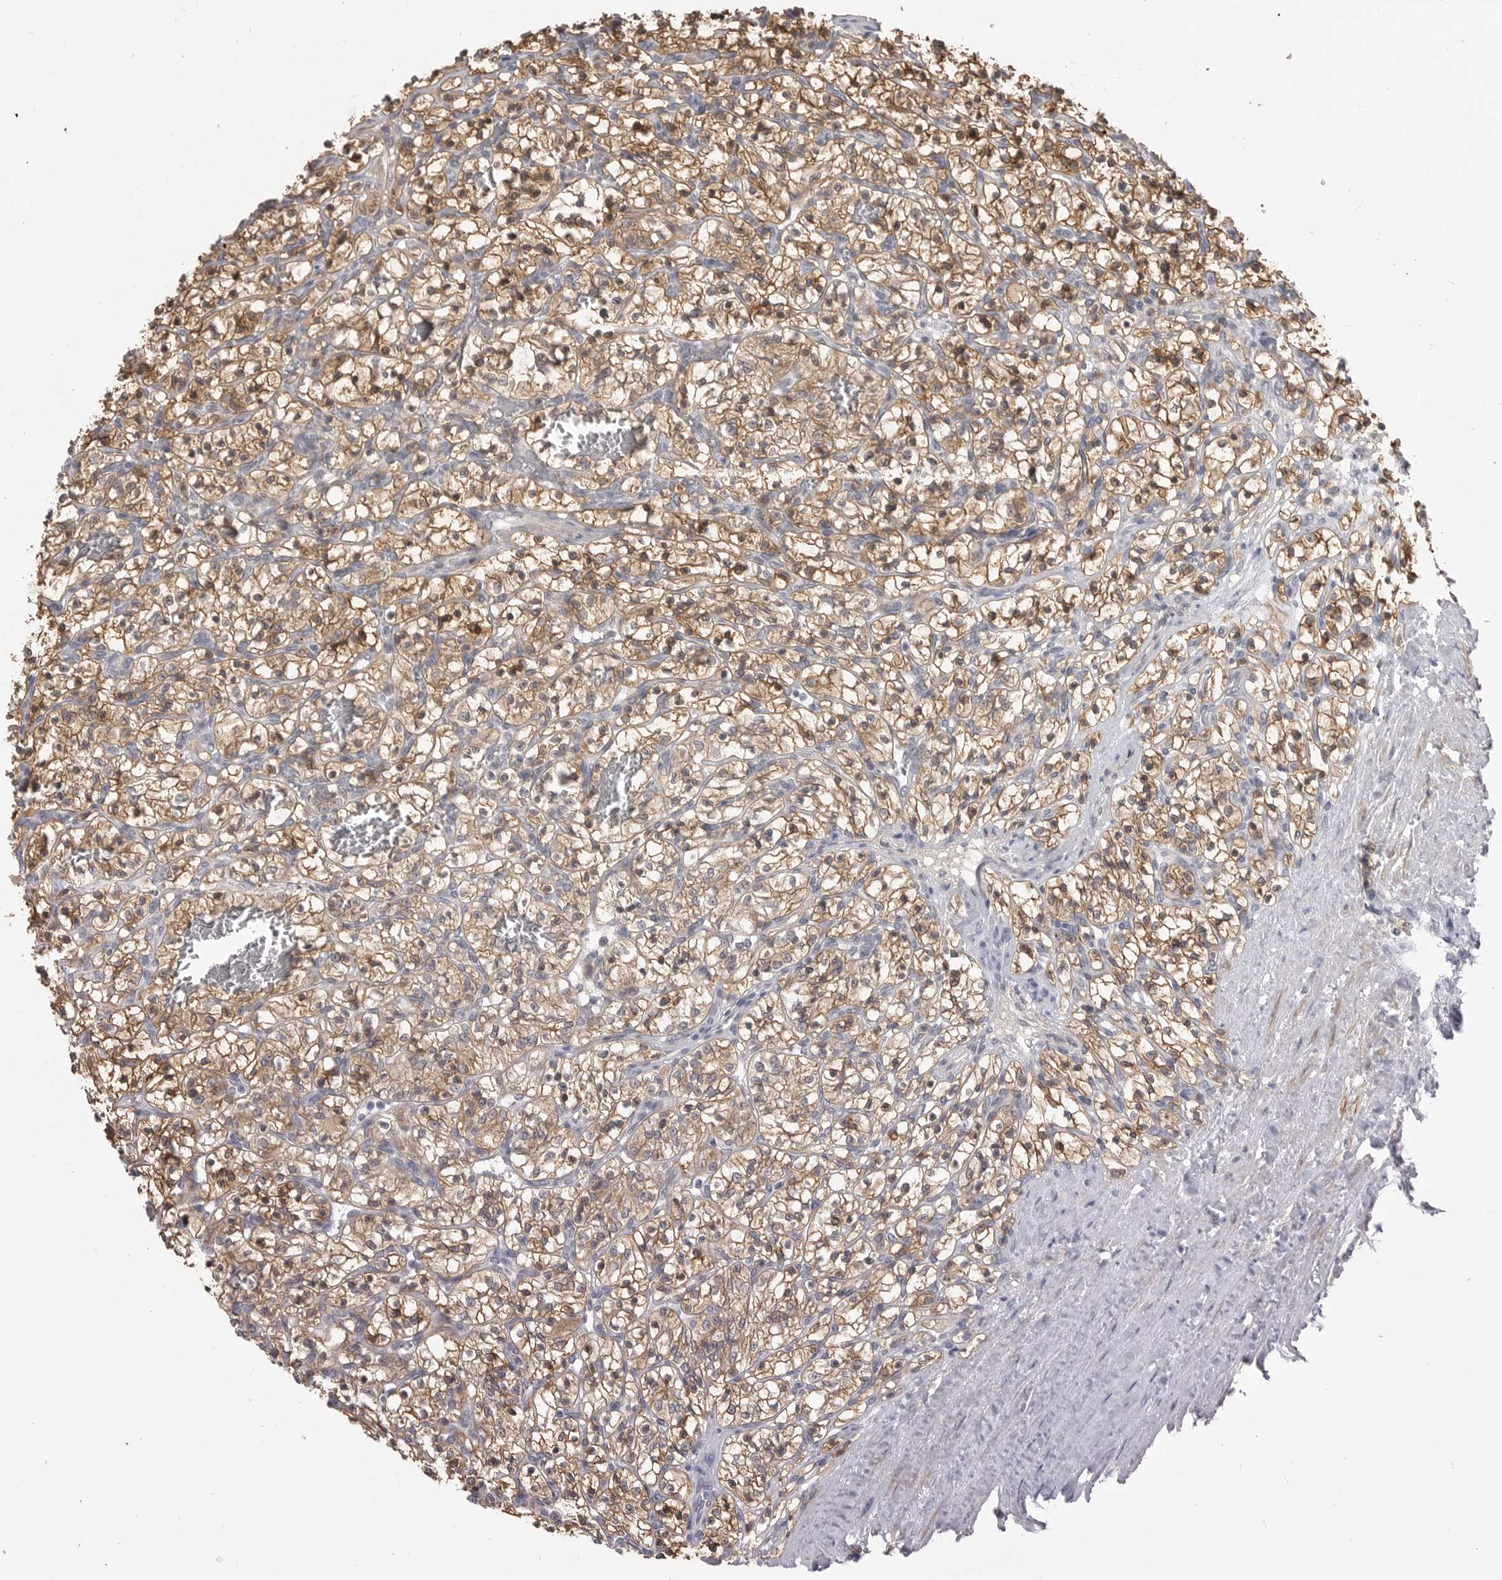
{"staining": {"intensity": "moderate", "quantity": ">75%", "location": "cytoplasmic/membranous"}, "tissue": "renal cancer", "cell_type": "Tumor cells", "image_type": "cancer", "snomed": [{"axis": "morphology", "description": "Adenocarcinoma, NOS"}, {"axis": "topography", "description": "Kidney"}], "caption": "A high-resolution photomicrograph shows immunohistochemistry (IHC) staining of adenocarcinoma (renal), which exhibits moderate cytoplasmic/membranous staining in approximately >75% of tumor cells.", "gene": "PLEKHF1", "patient": {"sex": "female", "age": 57}}